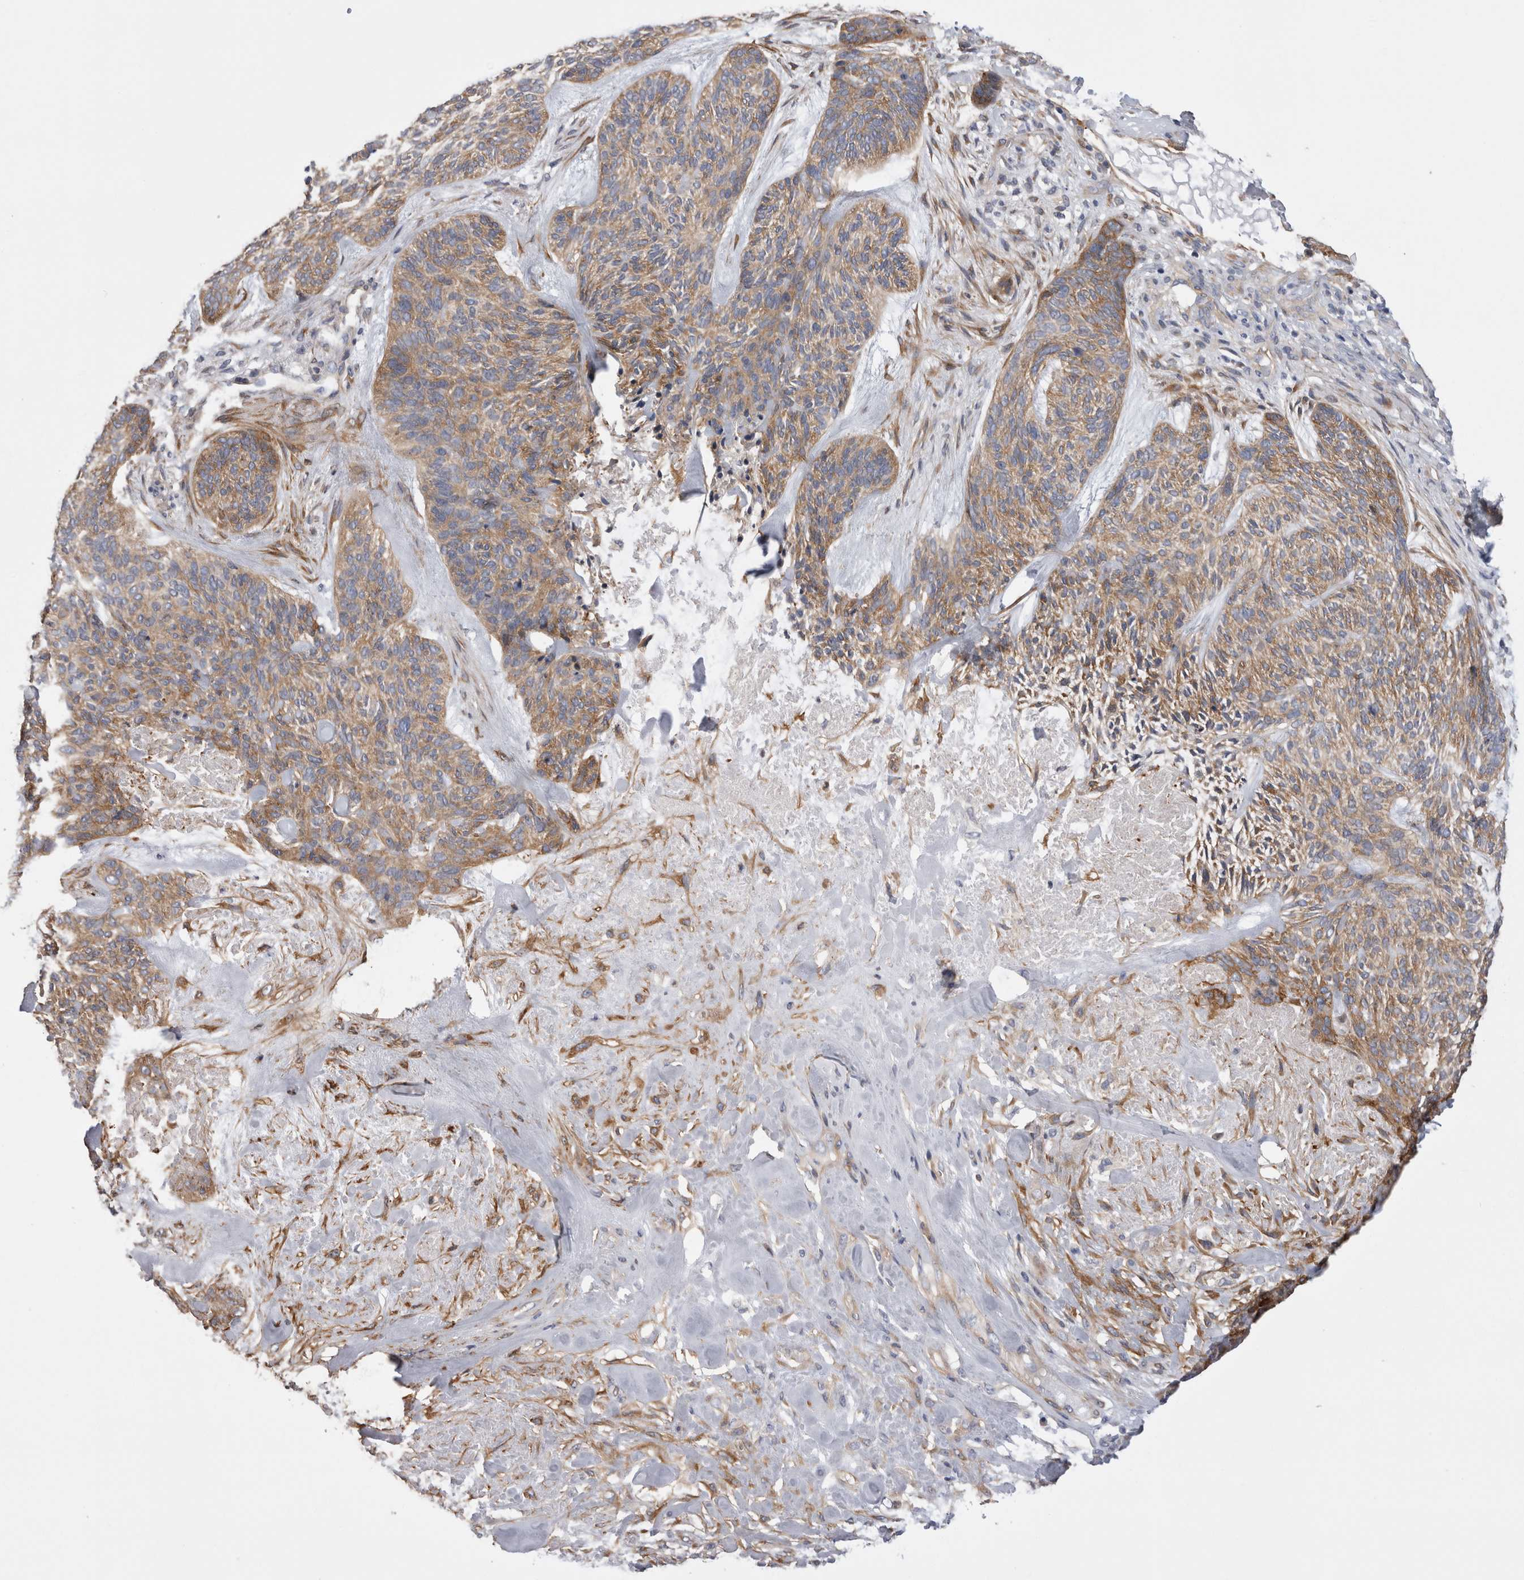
{"staining": {"intensity": "moderate", "quantity": ">75%", "location": "cytoplasmic/membranous"}, "tissue": "skin cancer", "cell_type": "Tumor cells", "image_type": "cancer", "snomed": [{"axis": "morphology", "description": "Basal cell carcinoma"}, {"axis": "topography", "description": "Skin"}], "caption": "Basal cell carcinoma (skin) stained with DAB IHC shows medium levels of moderate cytoplasmic/membranous expression in about >75% of tumor cells.", "gene": "EPRS1", "patient": {"sex": "male", "age": 55}}